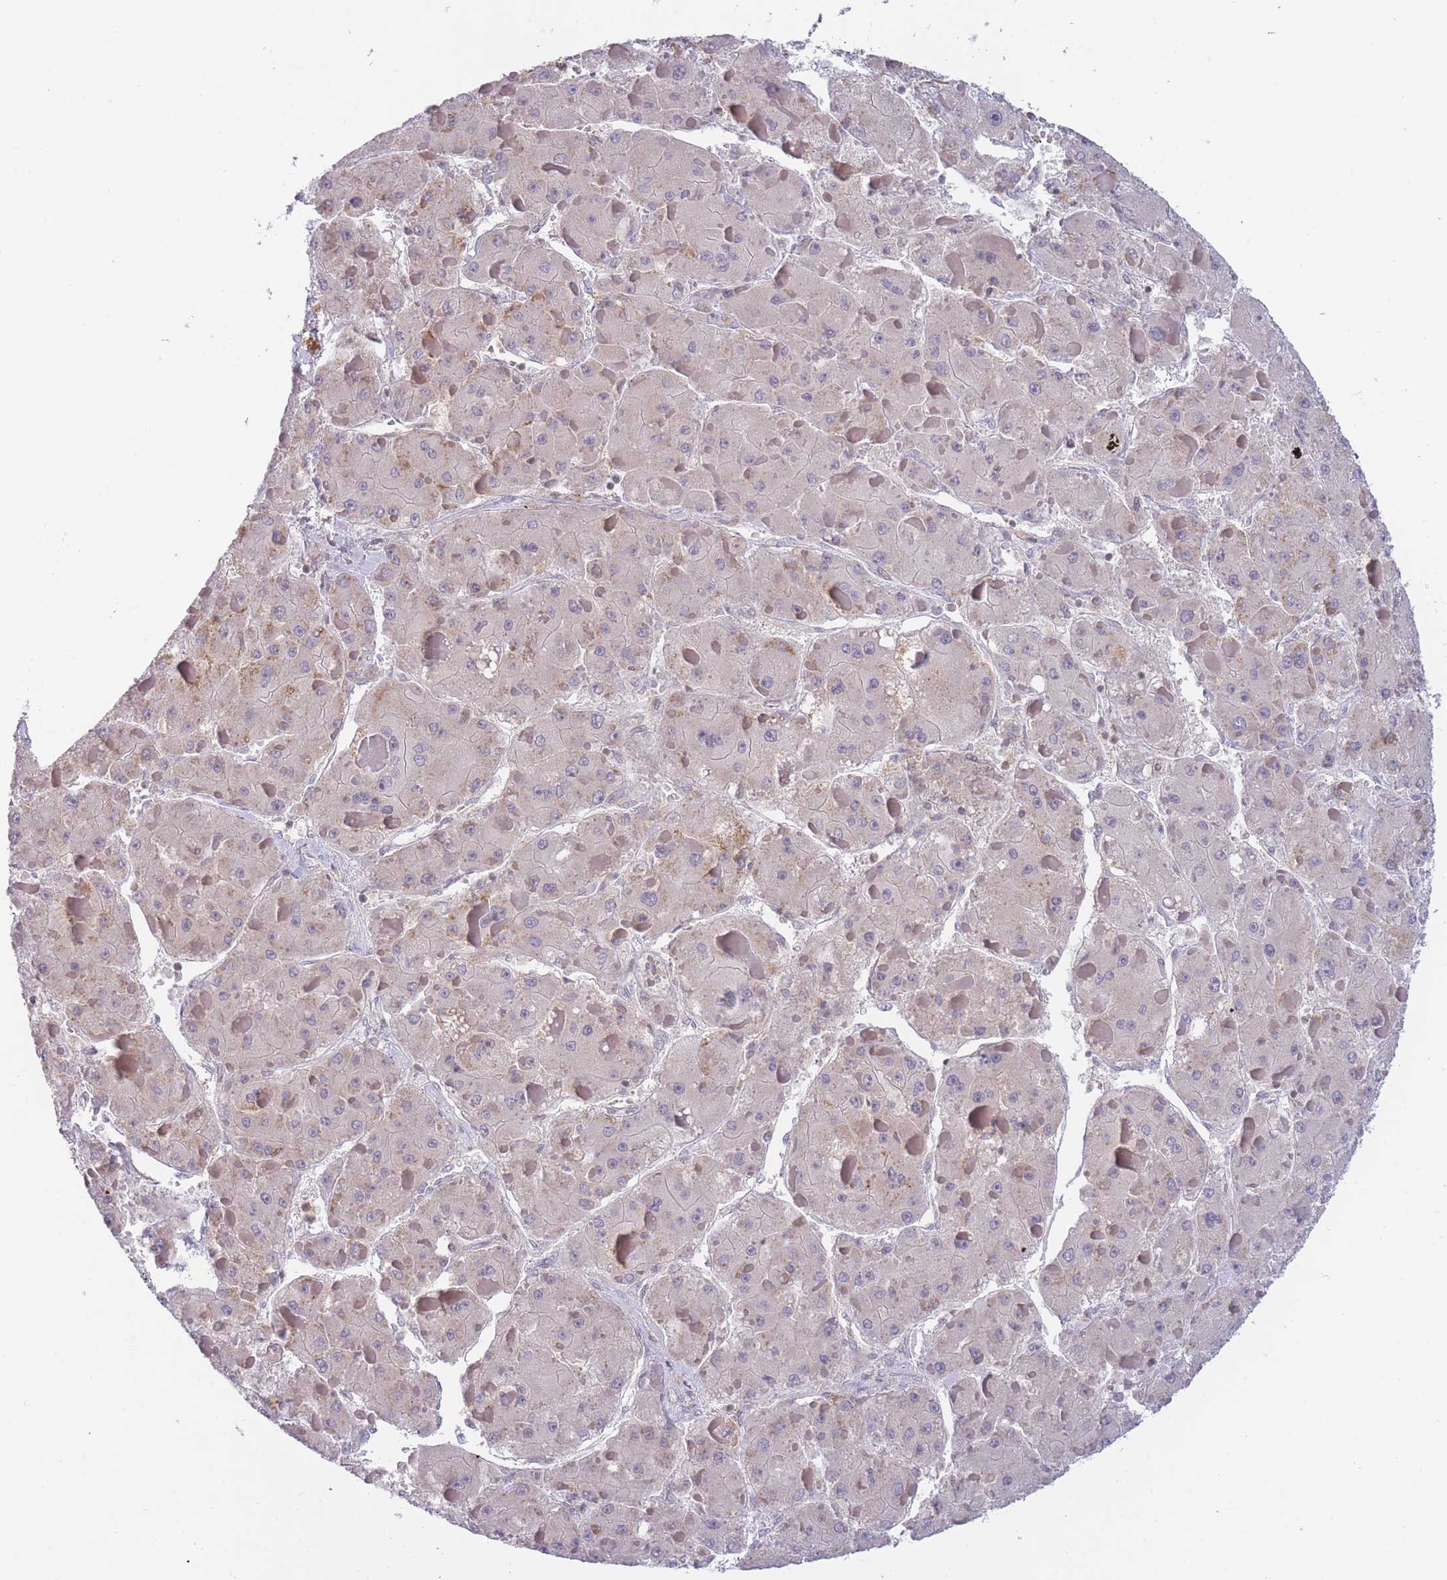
{"staining": {"intensity": "negative", "quantity": "none", "location": "none"}, "tissue": "liver cancer", "cell_type": "Tumor cells", "image_type": "cancer", "snomed": [{"axis": "morphology", "description": "Carcinoma, Hepatocellular, NOS"}, {"axis": "topography", "description": "Liver"}], "caption": "Histopathology image shows no significant protein expression in tumor cells of liver cancer (hepatocellular carcinoma).", "gene": "SLC35F5", "patient": {"sex": "female", "age": 73}}